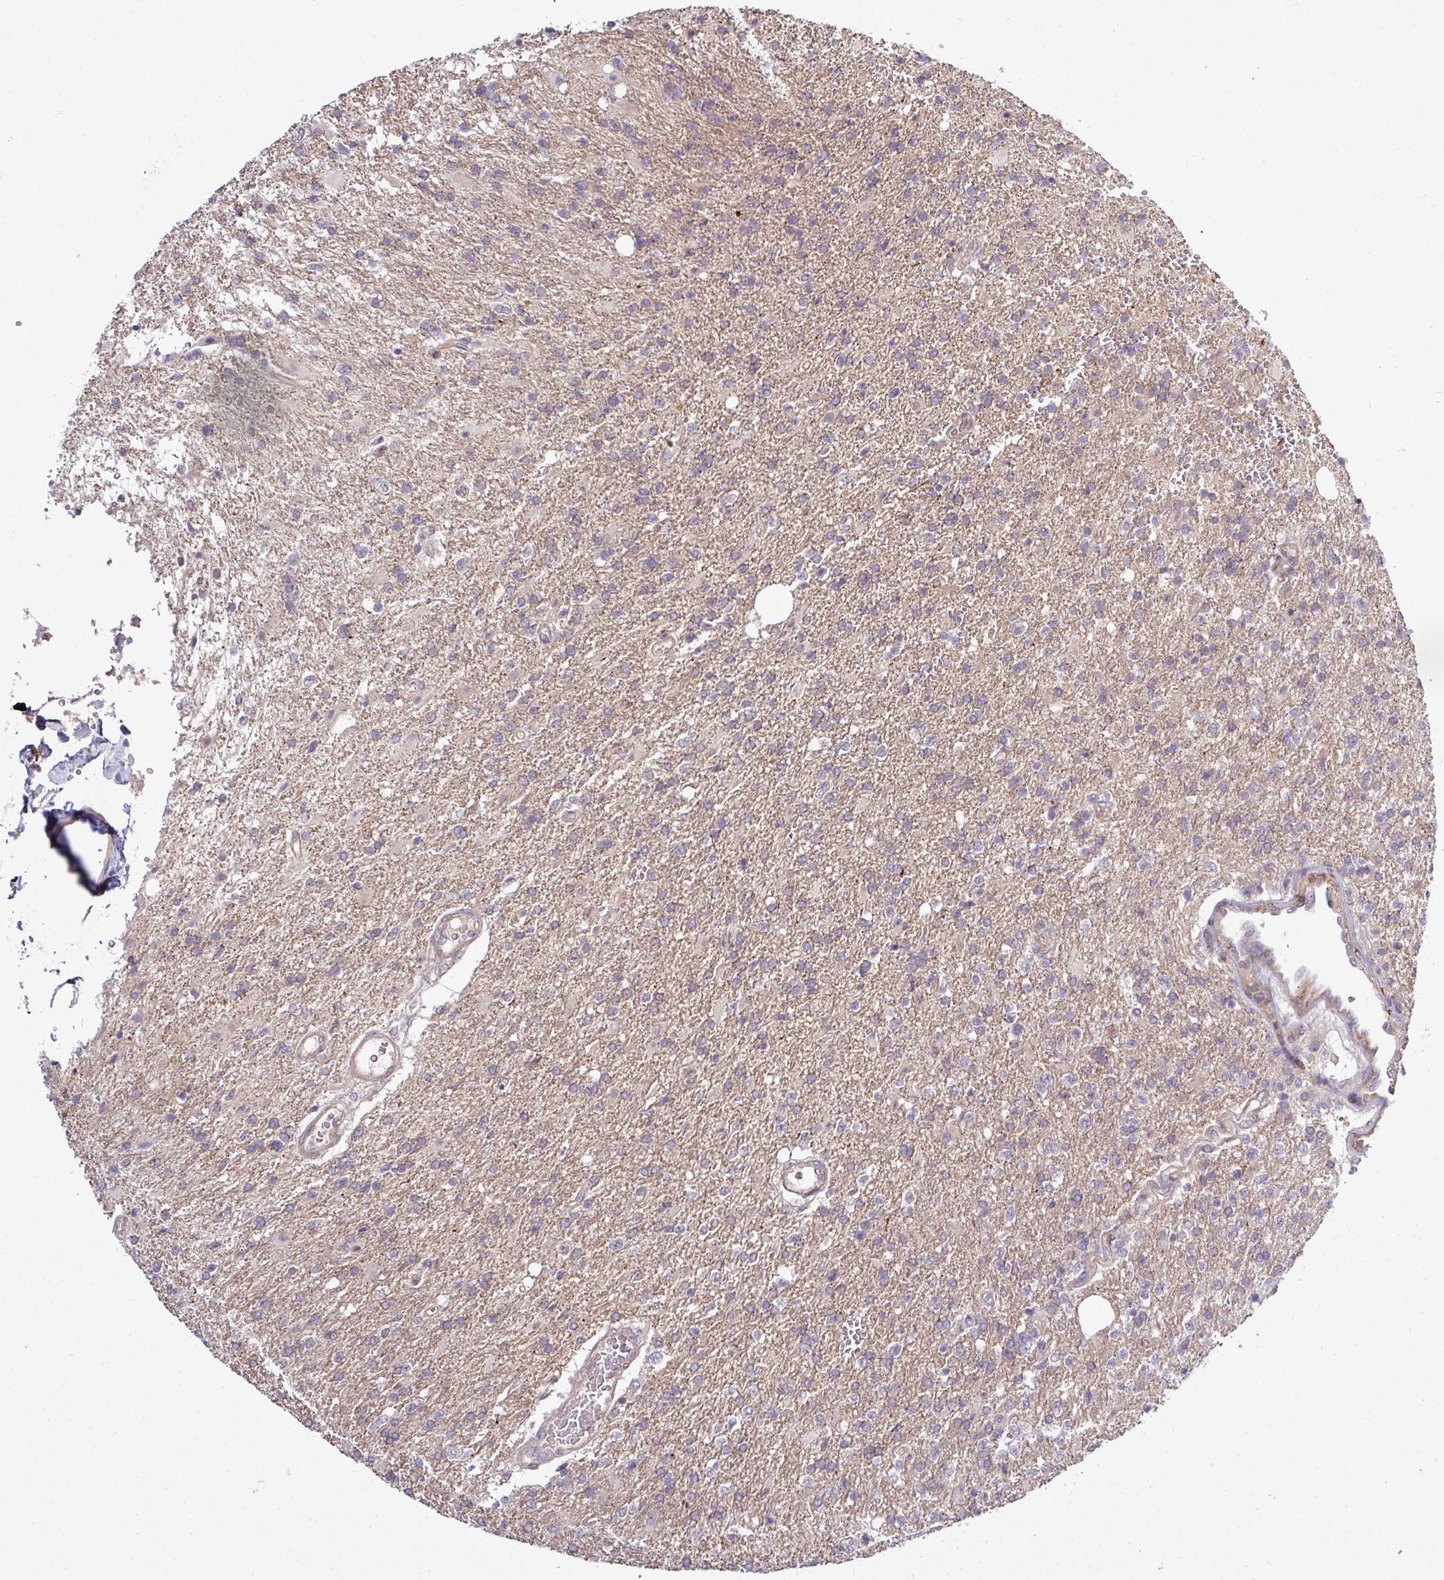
{"staining": {"intensity": "weak", "quantity": "<25%", "location": "cytoplasmic/membranous"}, "tissue": "glioma", "cell_type": "Tumor cells", "image_type": "cancer", "snomed": [{"axis": "morphology", "description": "Glioma, malignant, High grade"}, {"axis": "topography", "description": "Brain"}], "caption": "There is no significant staining in tumor cells of high-grade glioma (malignant).", "gene": "TUSC3", "patient": {"sex": "male", "age": 56}}